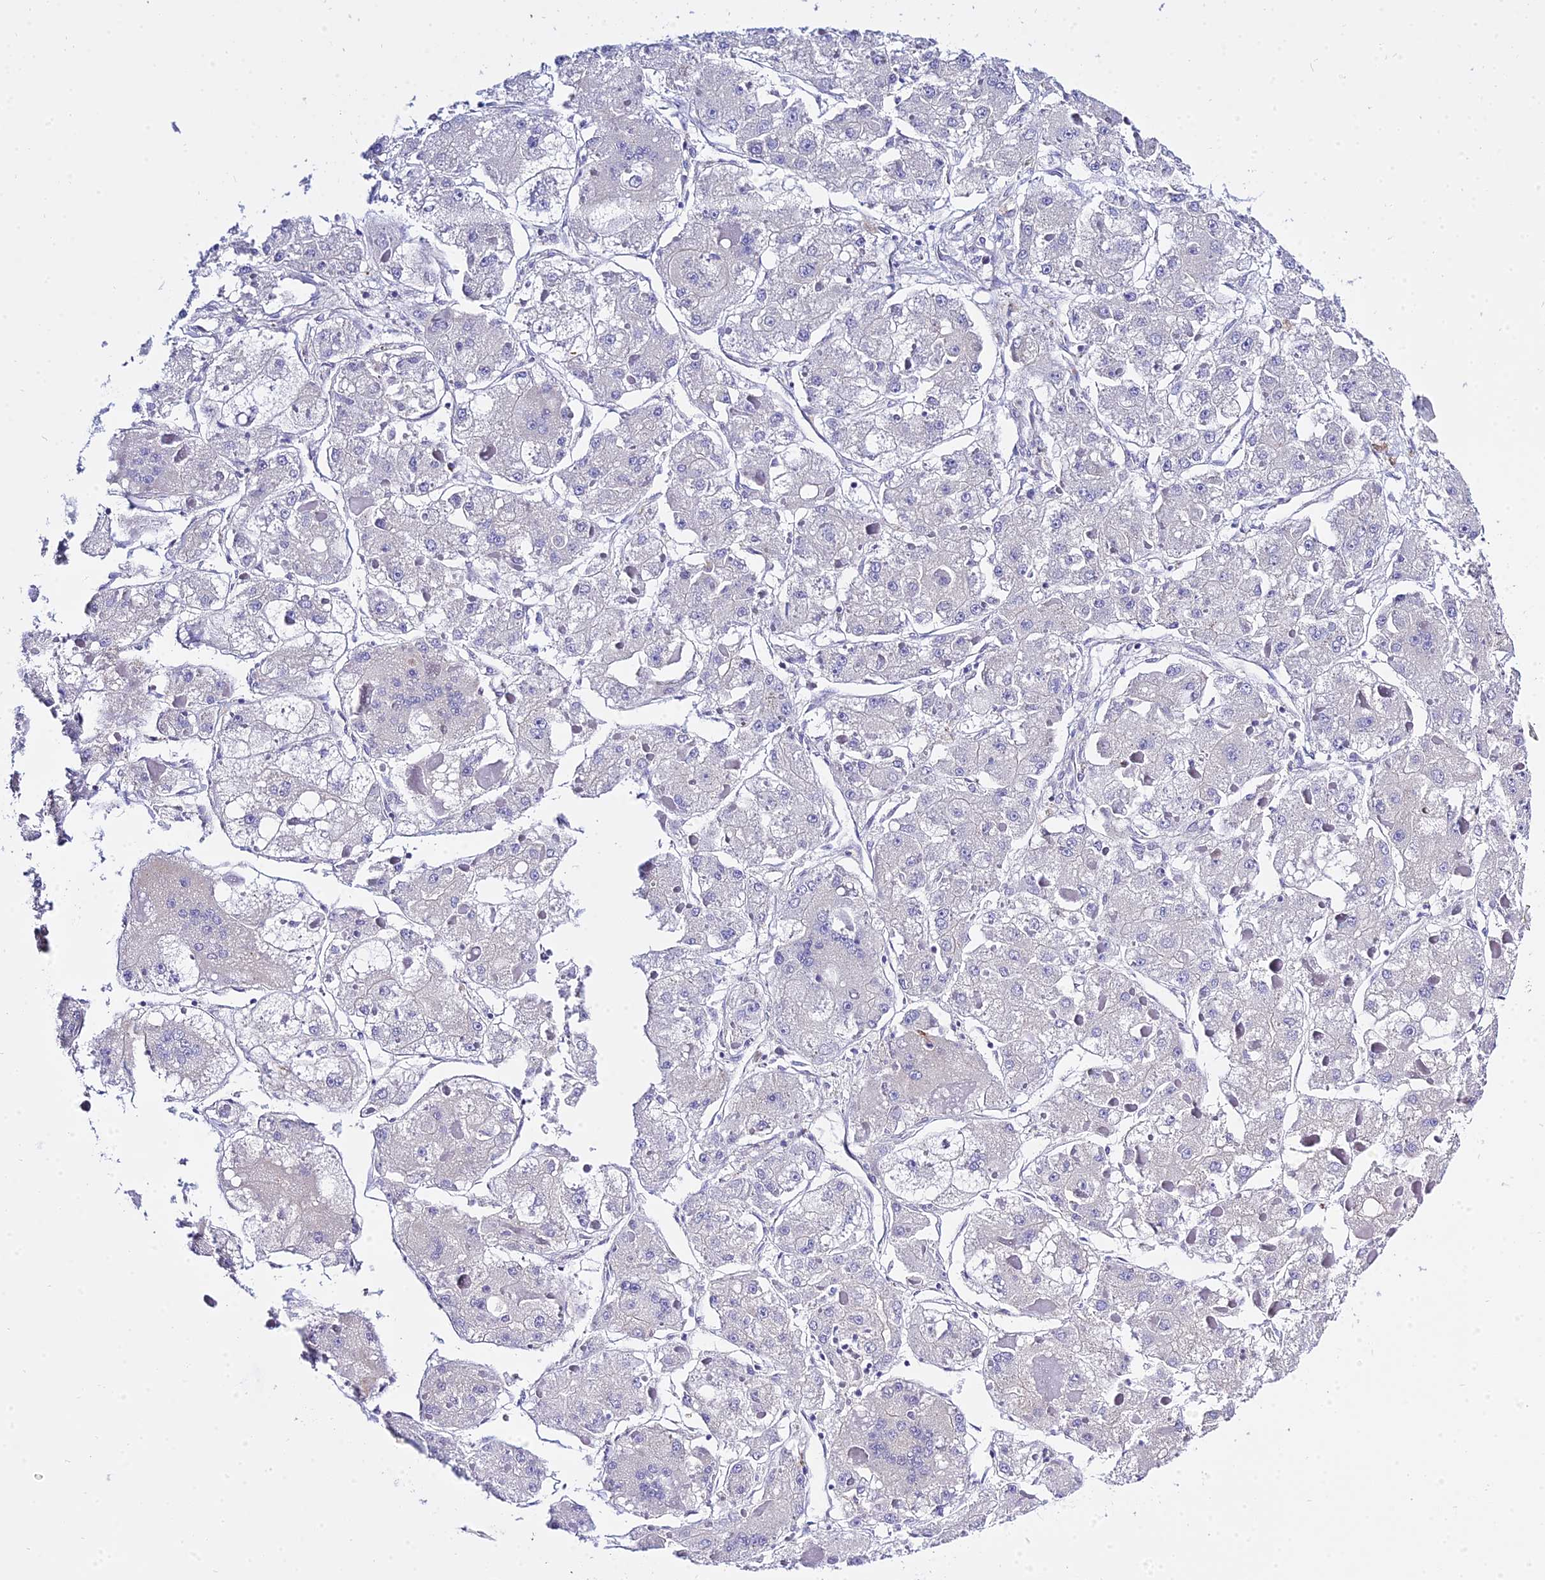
{"staining": {"intensity": "negative", "quantity": "none", "location": "none"}, "tissue": "liver cancer", "cell_type": "Tumor cells", "image_type": "cancer", "snomed": [{"axis": "morphology", "description": "Carcinoma, Hepatocellular, NOS"}, {"axis": "topography", "description": "Liver"}], "caption": "A high-resolution histopathology image shows IHC staining of liver cancer, which displays no significant staining in tumor cells. (Immunohistochemistry, brightfield microscopy, high magnification).", "gene": "ZNF628", "patient": {"sex": "female", "age": 73}}